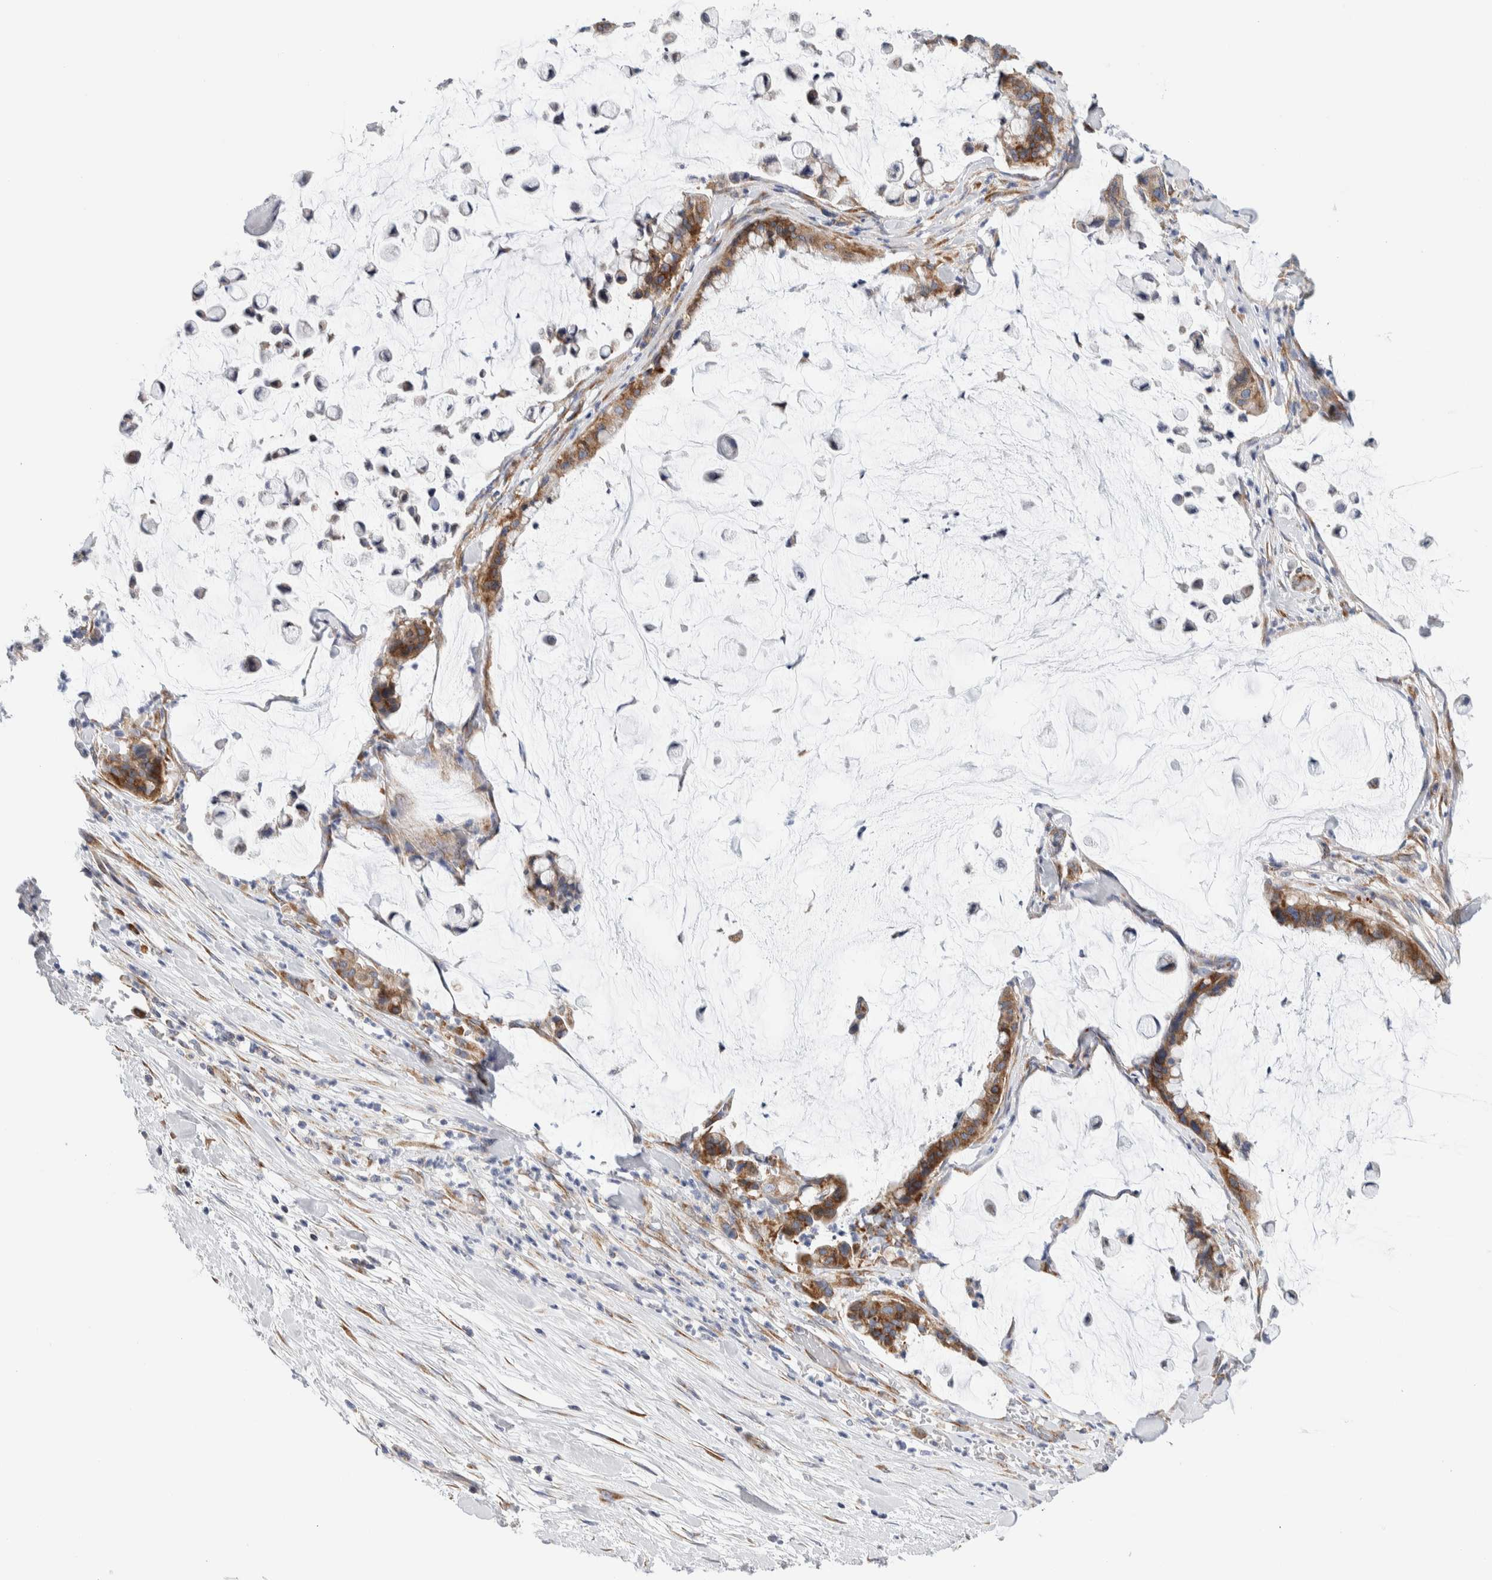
{"staining": {"intensity": "moderate", "quantity": ">75%", "location": "cytoplasmic/membranous"}, "tissue": "pancreatic cancer", "cell_type": "Tumor cells", "image_type": "cancer", "snomed": [{"axis": "morphology", "description": "Adenocarcinoma, NOS"}, {"axis": "topography", "description": "Pancreas"}], "caption": "Moderate cytoplasmic/membranous staining is seen in about >75% of tumor cells in adenocarcinoma (pancreatic). (DAB (3,3'-diaminobenzidine) = brown stain, brightfield microscopy at high magnification).", "gene": "RACK1", "patient": {"sex": "male", "age": 41}}